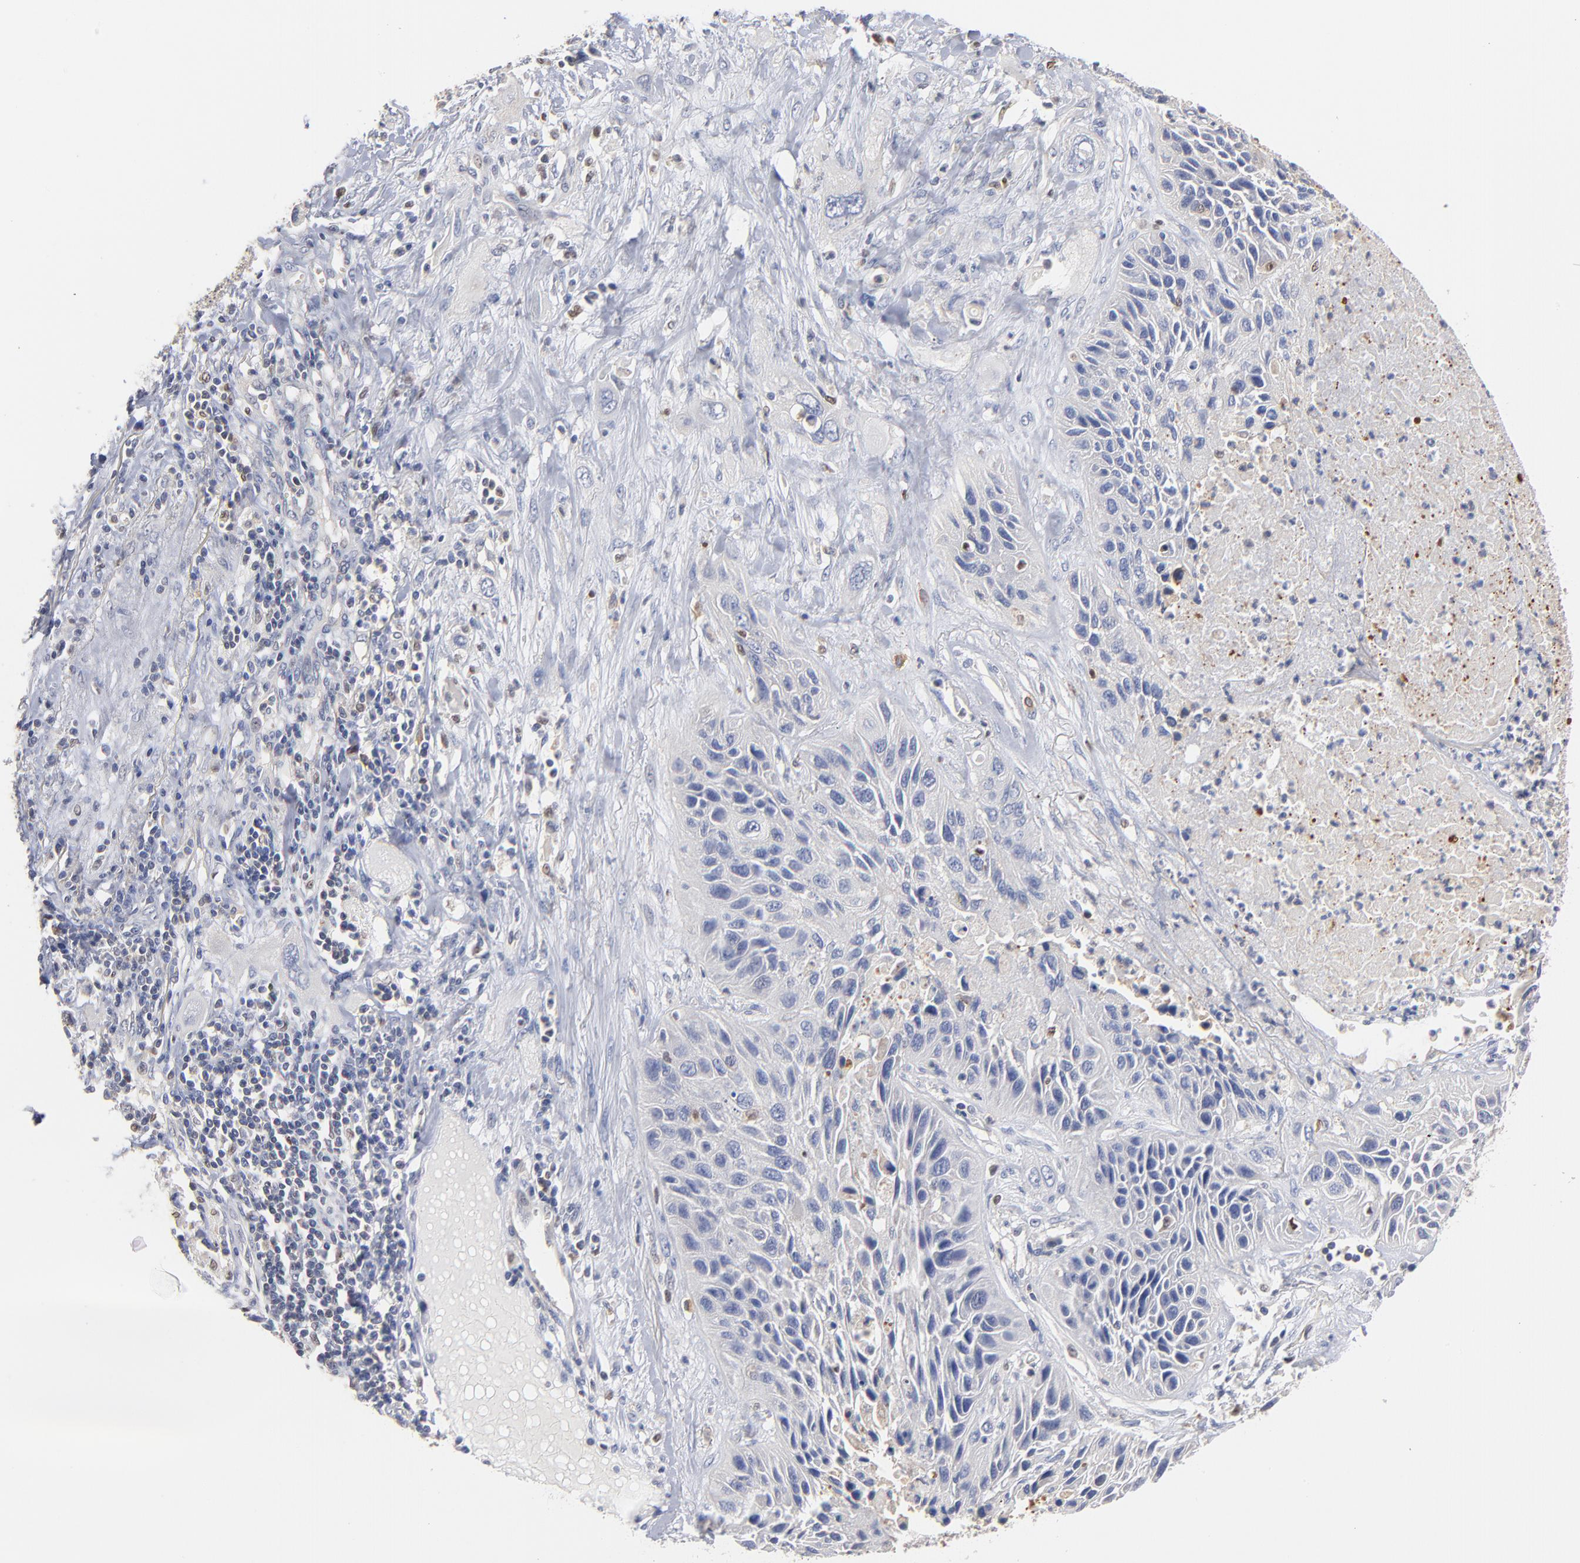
{"staining": {"intensity": "negative", "quantity": "none", "location": "none"}, "tissue": "lung cancer", "cell_type": "Tumor cells", "image_type": "cancer", "snomed": [{"axis": "morphology", "description": "Squamous cell carcinoma, NOS"}, {"axis": "topography", "description": "Lung"}], "caption": "High magnification brightfield microscopy of lung cancer (squamous cell carcinoma) stained with DAB (3,3'-diaminobenzidine) (brown) and counterstained with hematoxylin (blue): tumor cells show no significant staining.", "gene": "ARHGEF6", "patient": {"sex": "female", "age": 76}}